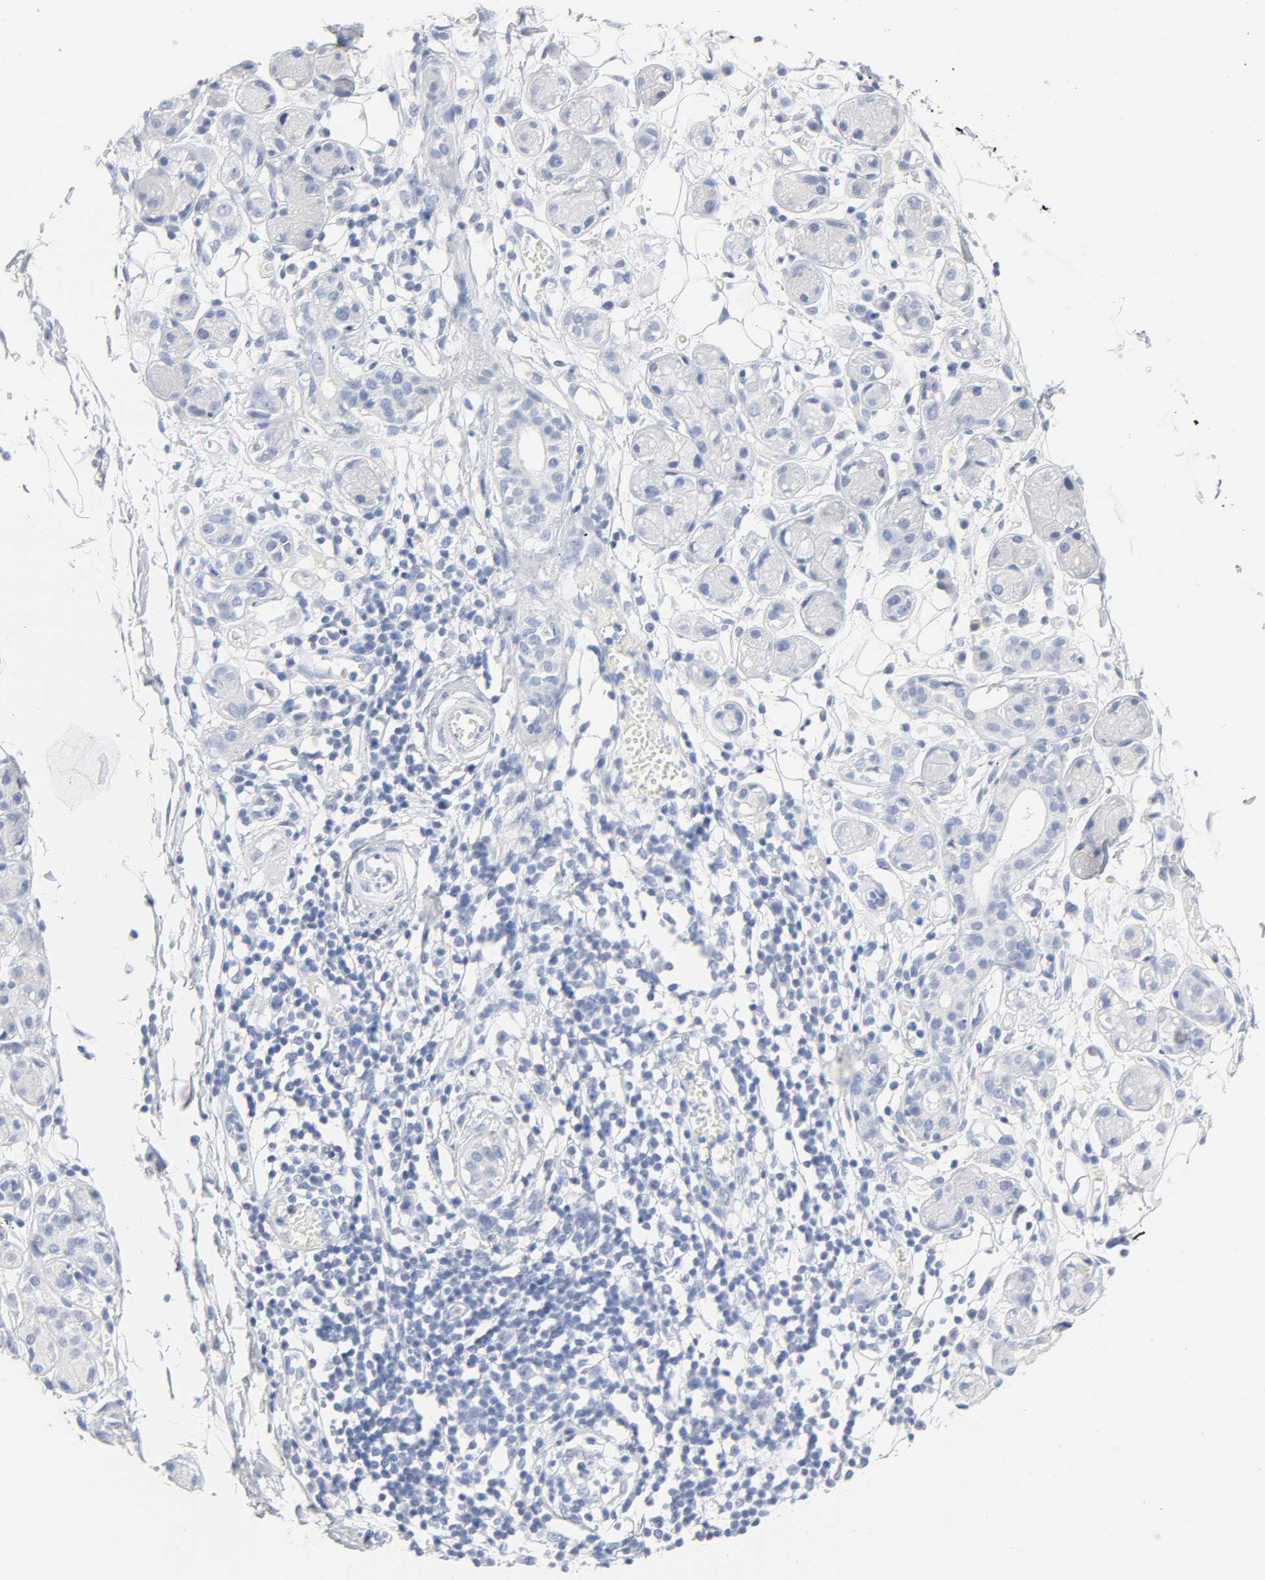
{"staining": {"intensity": "negative", "quantity": "none", "location": "none"}, "tissue": "adipose tissue", "cell_type": "Adipocytes", "image_type": "normal", "snomed": [{"axis": "morphology", "description": "Normal tissue, NOS"}, {"axis": "morphology", "description": "Inflammation, NOS"}, {"axis": "topography", "description": "Vascular tissue"}, {"axis": "topography", "description": "Salivary gland"}], "caption": "High power microscopy histopathology image of an immunohistochemistry micrograph of unremarkable adipose tissue, revealing no significant expression in adipocytes. The staining is performed using DAB (3,3'-diaminobenzidine) brown chromogen with nuclei counter-stained in using hematoxylin.", "gene": "ACP3", "patient": {"sex": "female", "age": 75}}